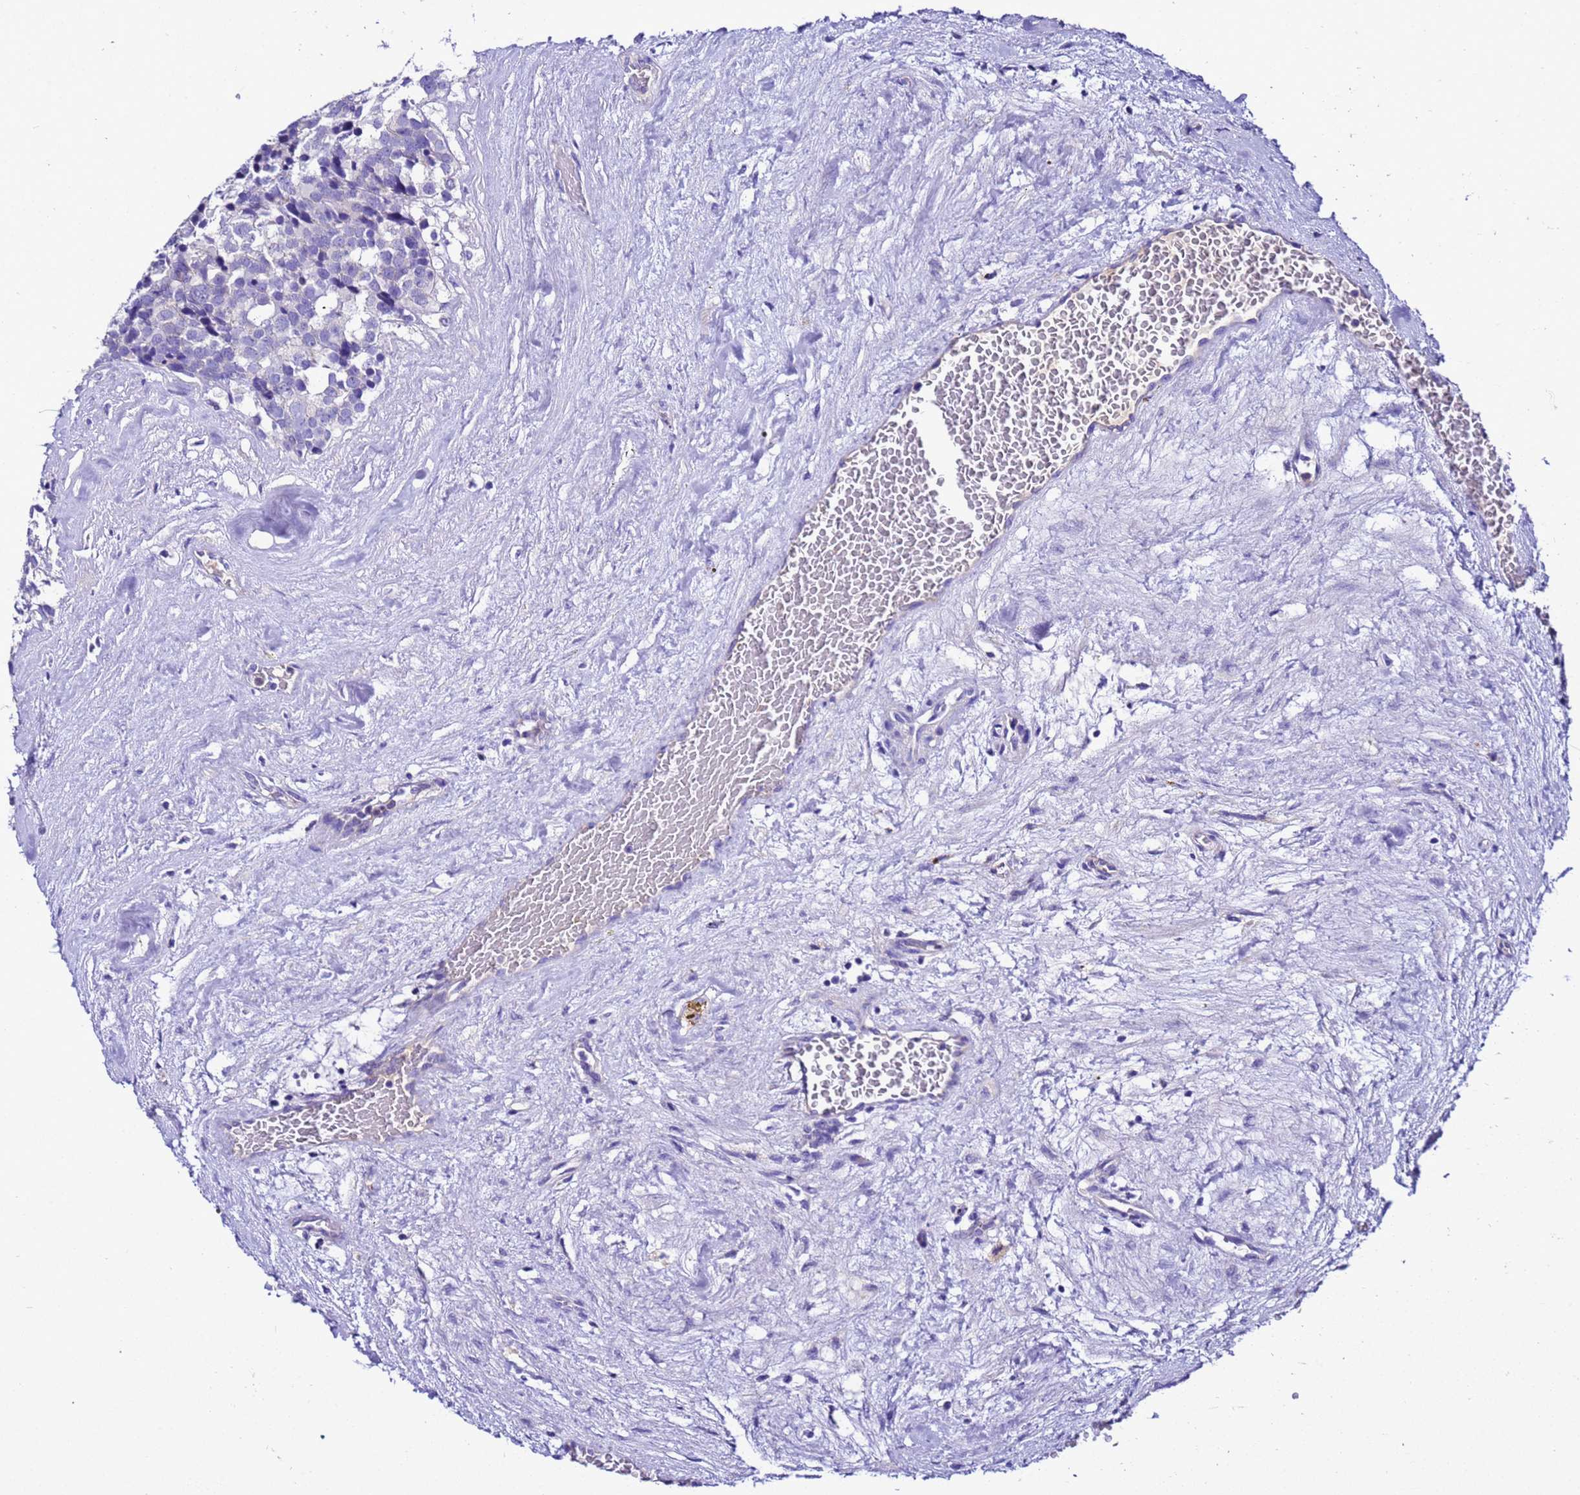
{"staining": {"intensity": "negative", "quantity": "none", "location": "none"}, "tissue": "testis cancer", "cell_type": "Tumor cells", "image_type": "cancer", "snomed": [{"axis": "morphology", "description": "Seminoma, NOS"}, {"axis": "topography", "description": "Testis"}], "caption": "Tumor cells are negative for protein expression in human testis cancer.", "gene": "UGT2A1", "patient": {"sex": "male", "age": 71}}